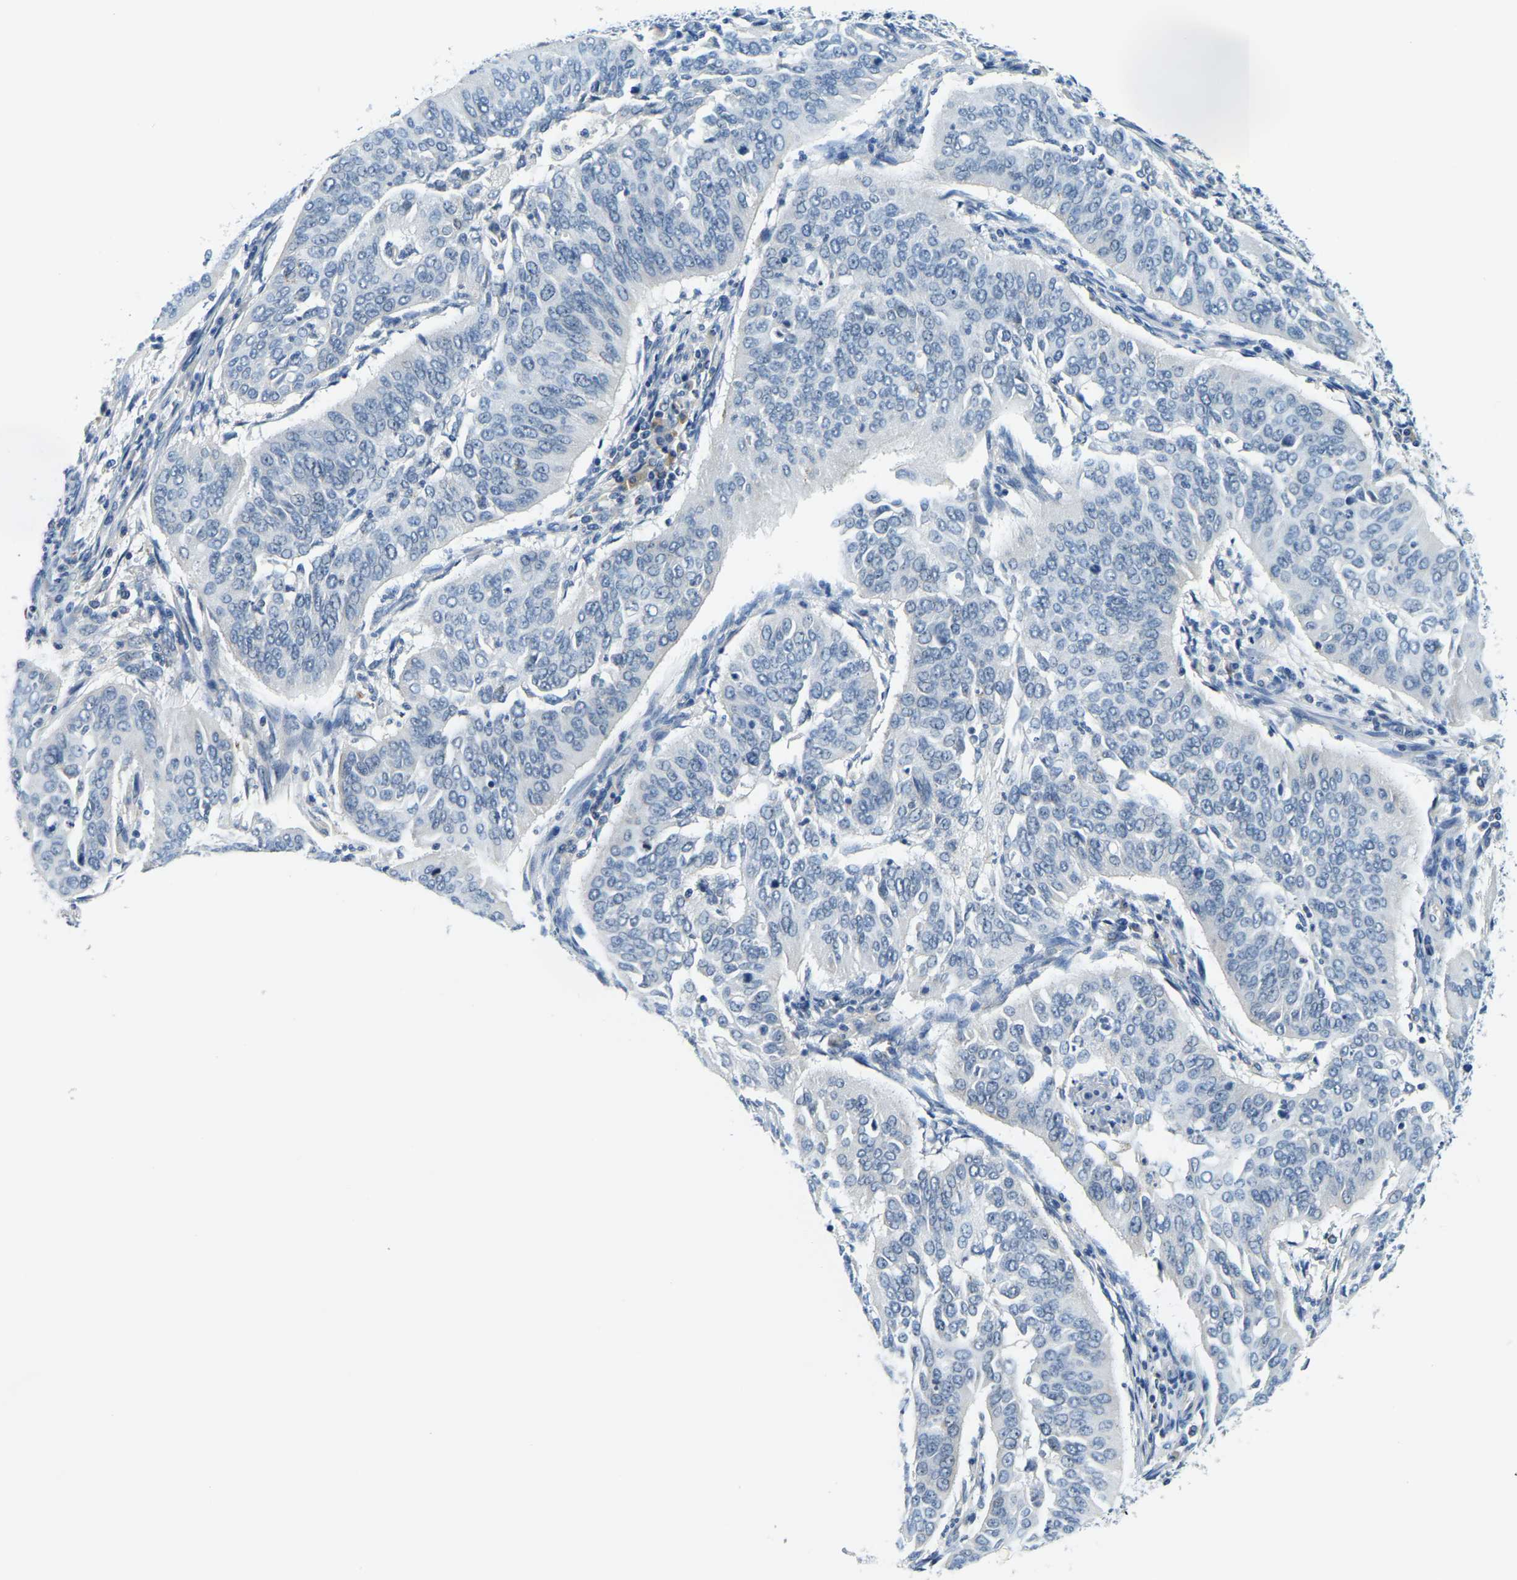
{"staining": {"intensity": "negative", "quantity": "none", "location": "none"}, "tissue": "cervical cancer", "cell_type": "Tumor cells", "image_type": "cancer", "snomed": [{"axis": "morphology", "description": "Normal tissue, NOS"}, {"axis": "morphology", "description": "Squamous cell carcinoma, NOS"}, {"axis": "topography", "description": "Cervix"}], "caption": "High magnification brightfield microscopy of cervical cancer (squamous cell carcinoma) stained with DAB (3,3'-diaminobenzidine) (brown) and counterstained with hematoxylin (blue): tumor cells show no significant positivity.", "gene": "RRP1", "patient": {"sex": "female", "age": 39}}